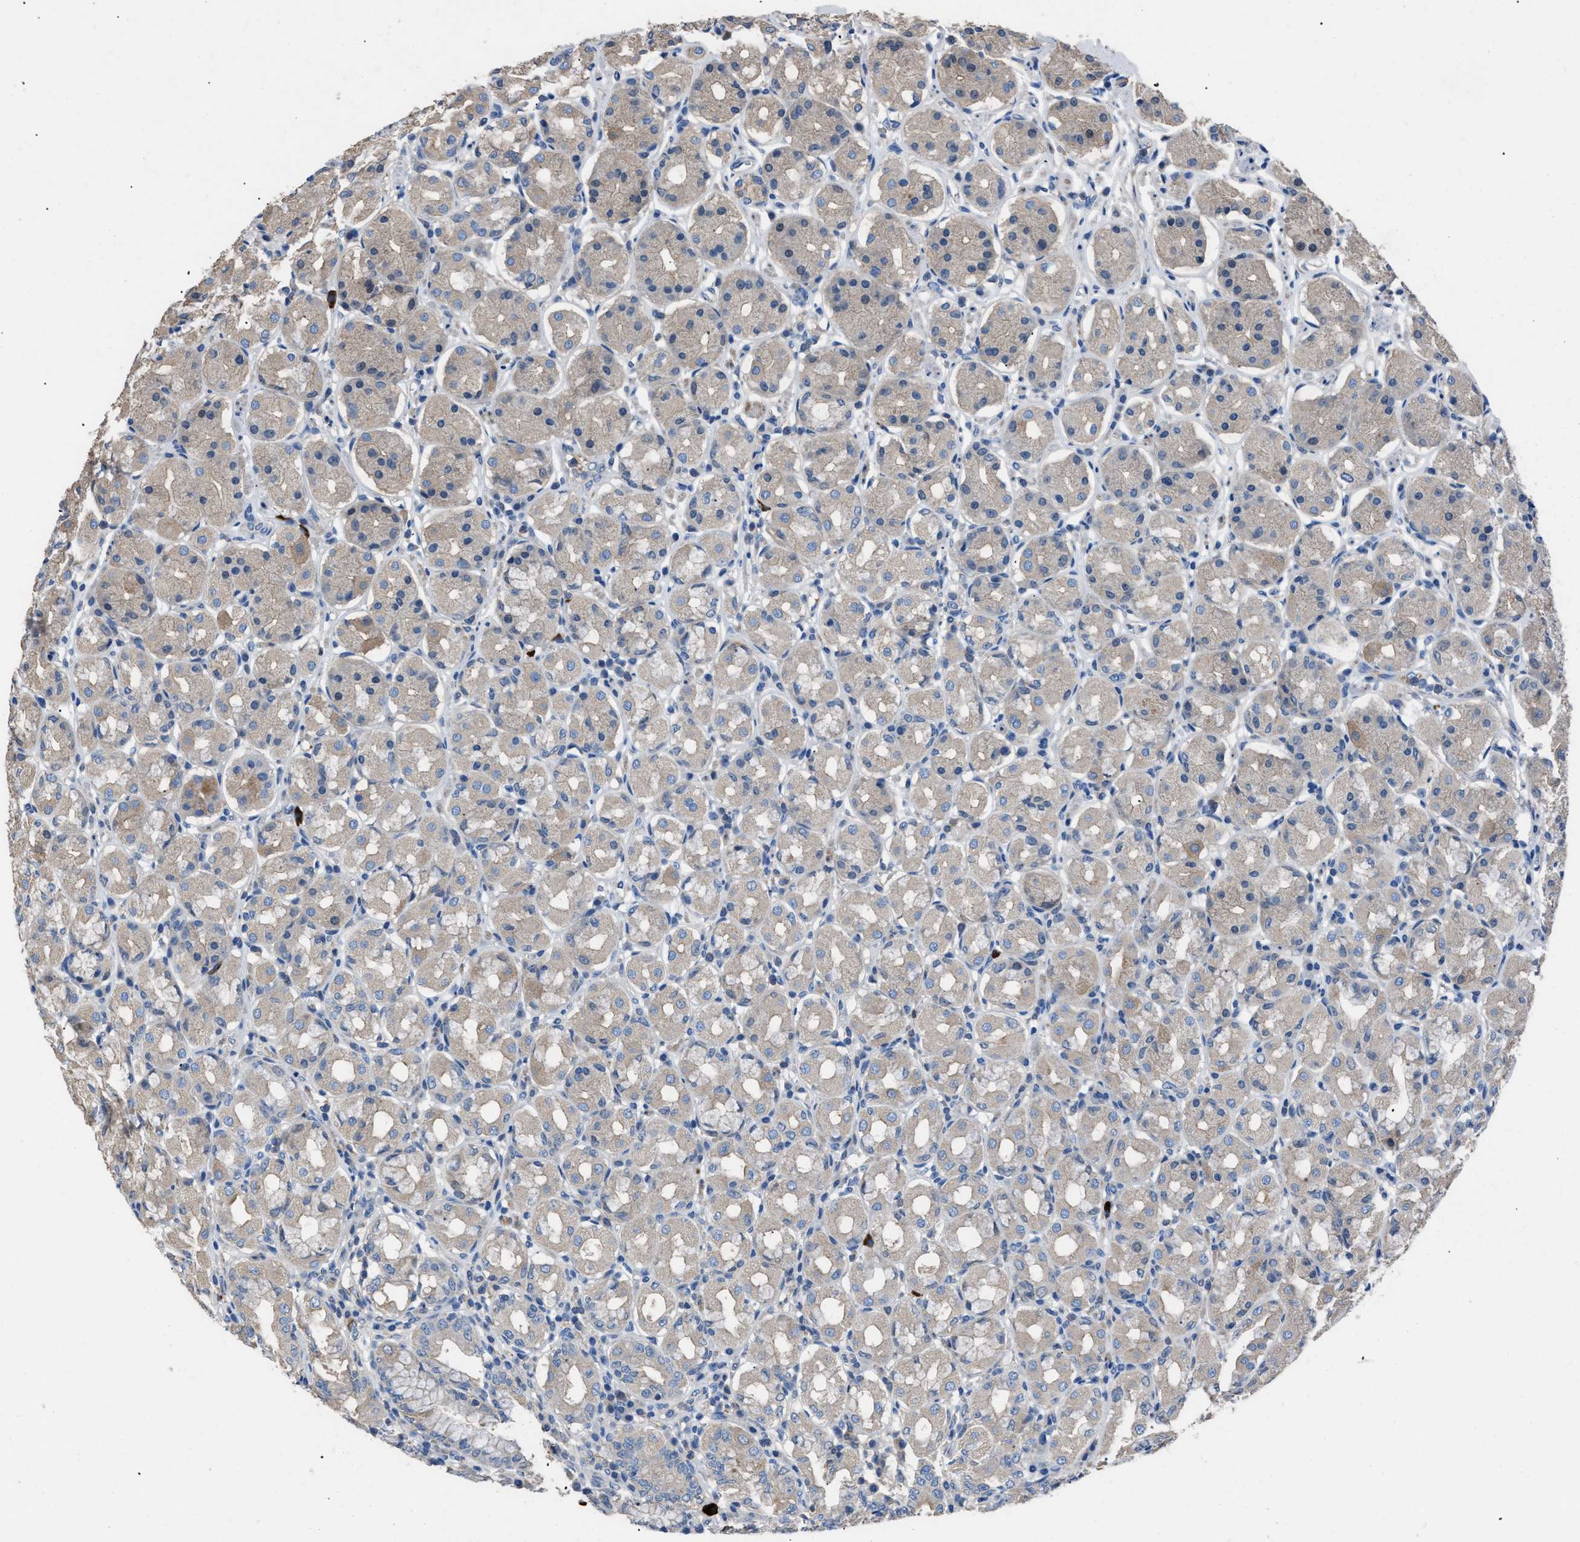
{"staining": {"intensity": "moderate", "quantity": "<25%", "location": "cytoplasmic/membranous"}, "tissue": "stomach", "cell_type": "Glandular cells", "image_type": "normal", "snomed": [{"axis": "morphology", "description": "Normal tissue, NOS"}, {"axis": "topography", "description": "Stomach"}, {"axis": "topography", "description": "Stomach, lower"}], "caption": "Glandular cells display low levels of moderate cytoplasmic/membranous positivity in approximately <25% of cells in benign stomach.", "gene": "SGCZ", "patient": {"sex": "female", "age": 56}}